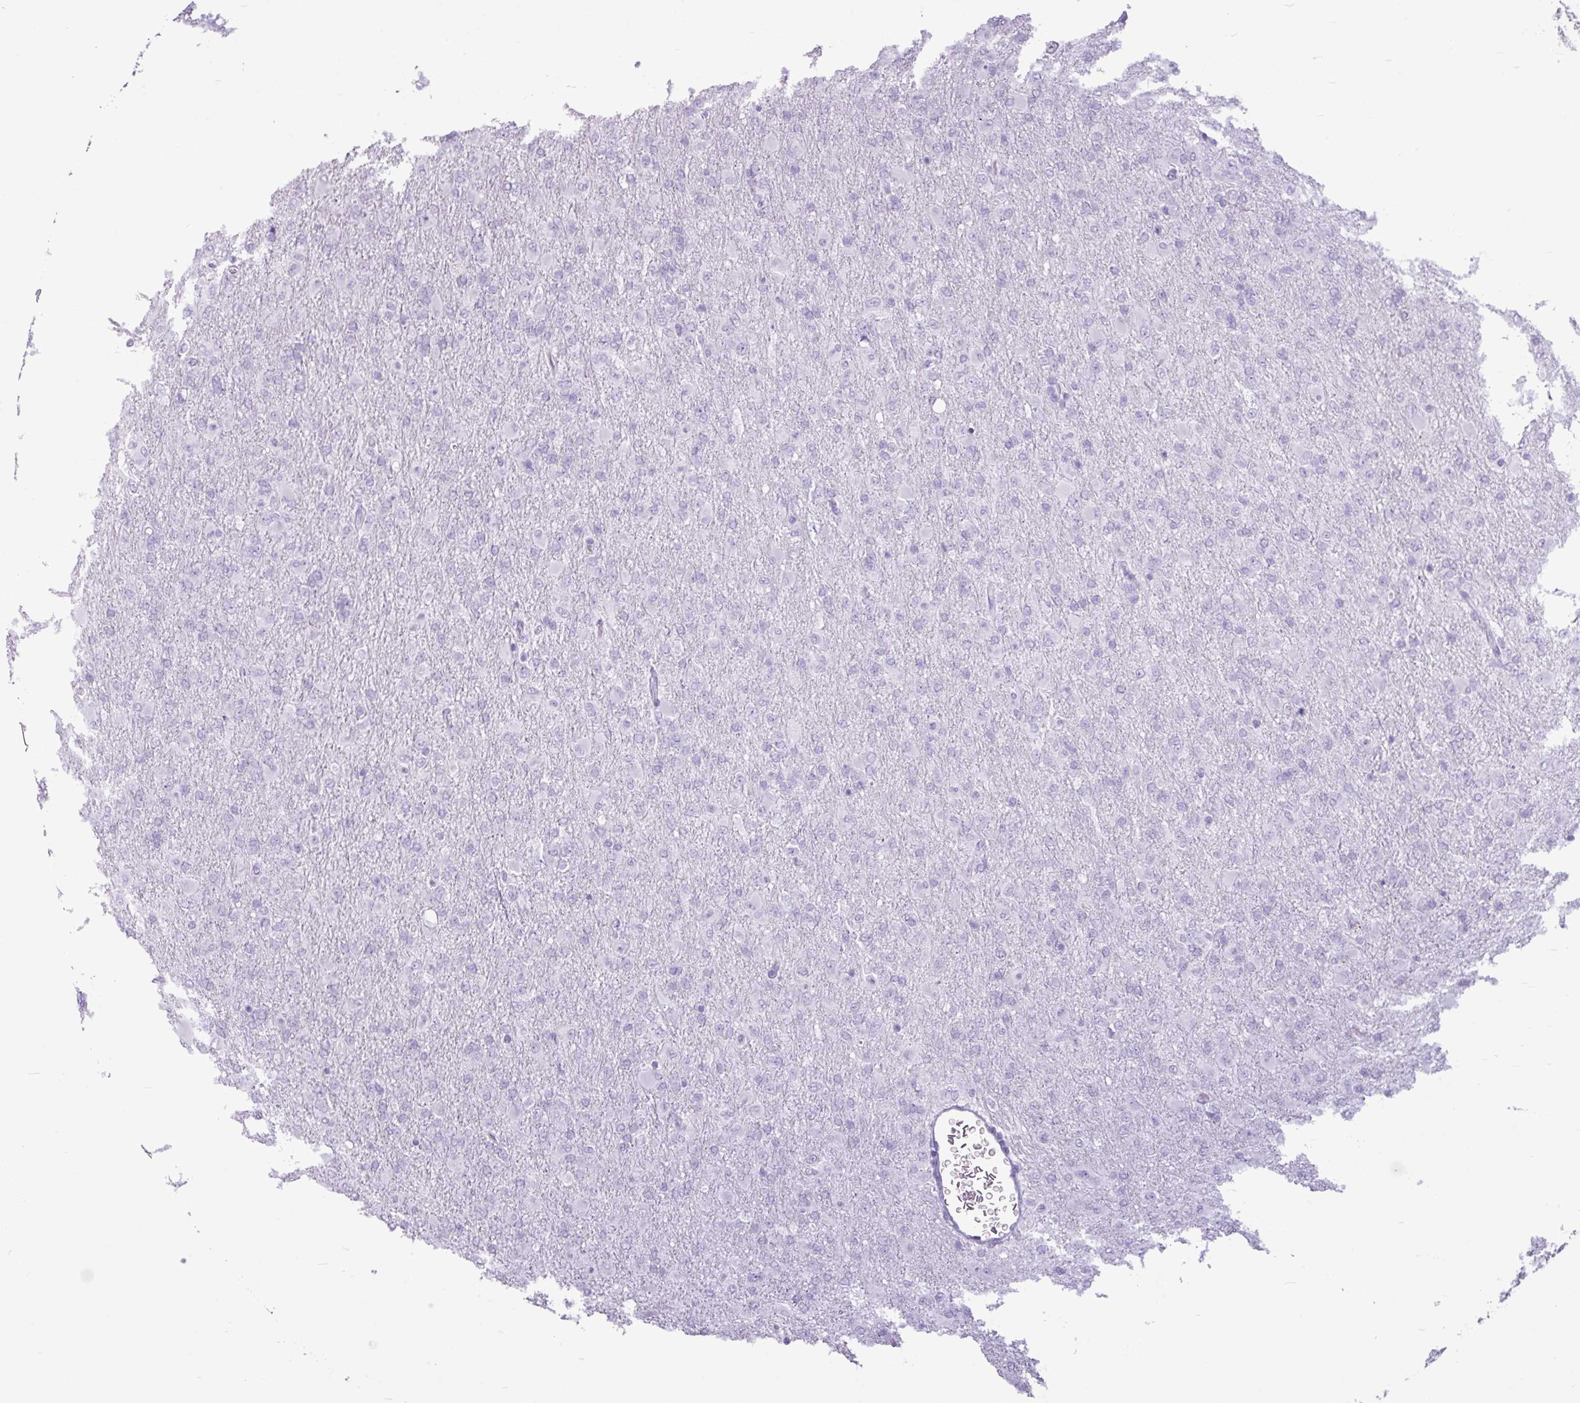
{"staining": {"intensity": "negative", "quantity": "none", "location": "none"}, "tissue": "glioma", "cell_type": "Tumor cells", "image_type": "cancer", "snomed": [{"axis": "morphology", "description": "Glioma, malignant, Low grade"}, {"axis": "topography", "description": "Brain"}], "caption": "Tumor cells show no significant protein staining in glioma.", "gene": "AMY1B", "patient": {"sex": "male", "age": 65}}